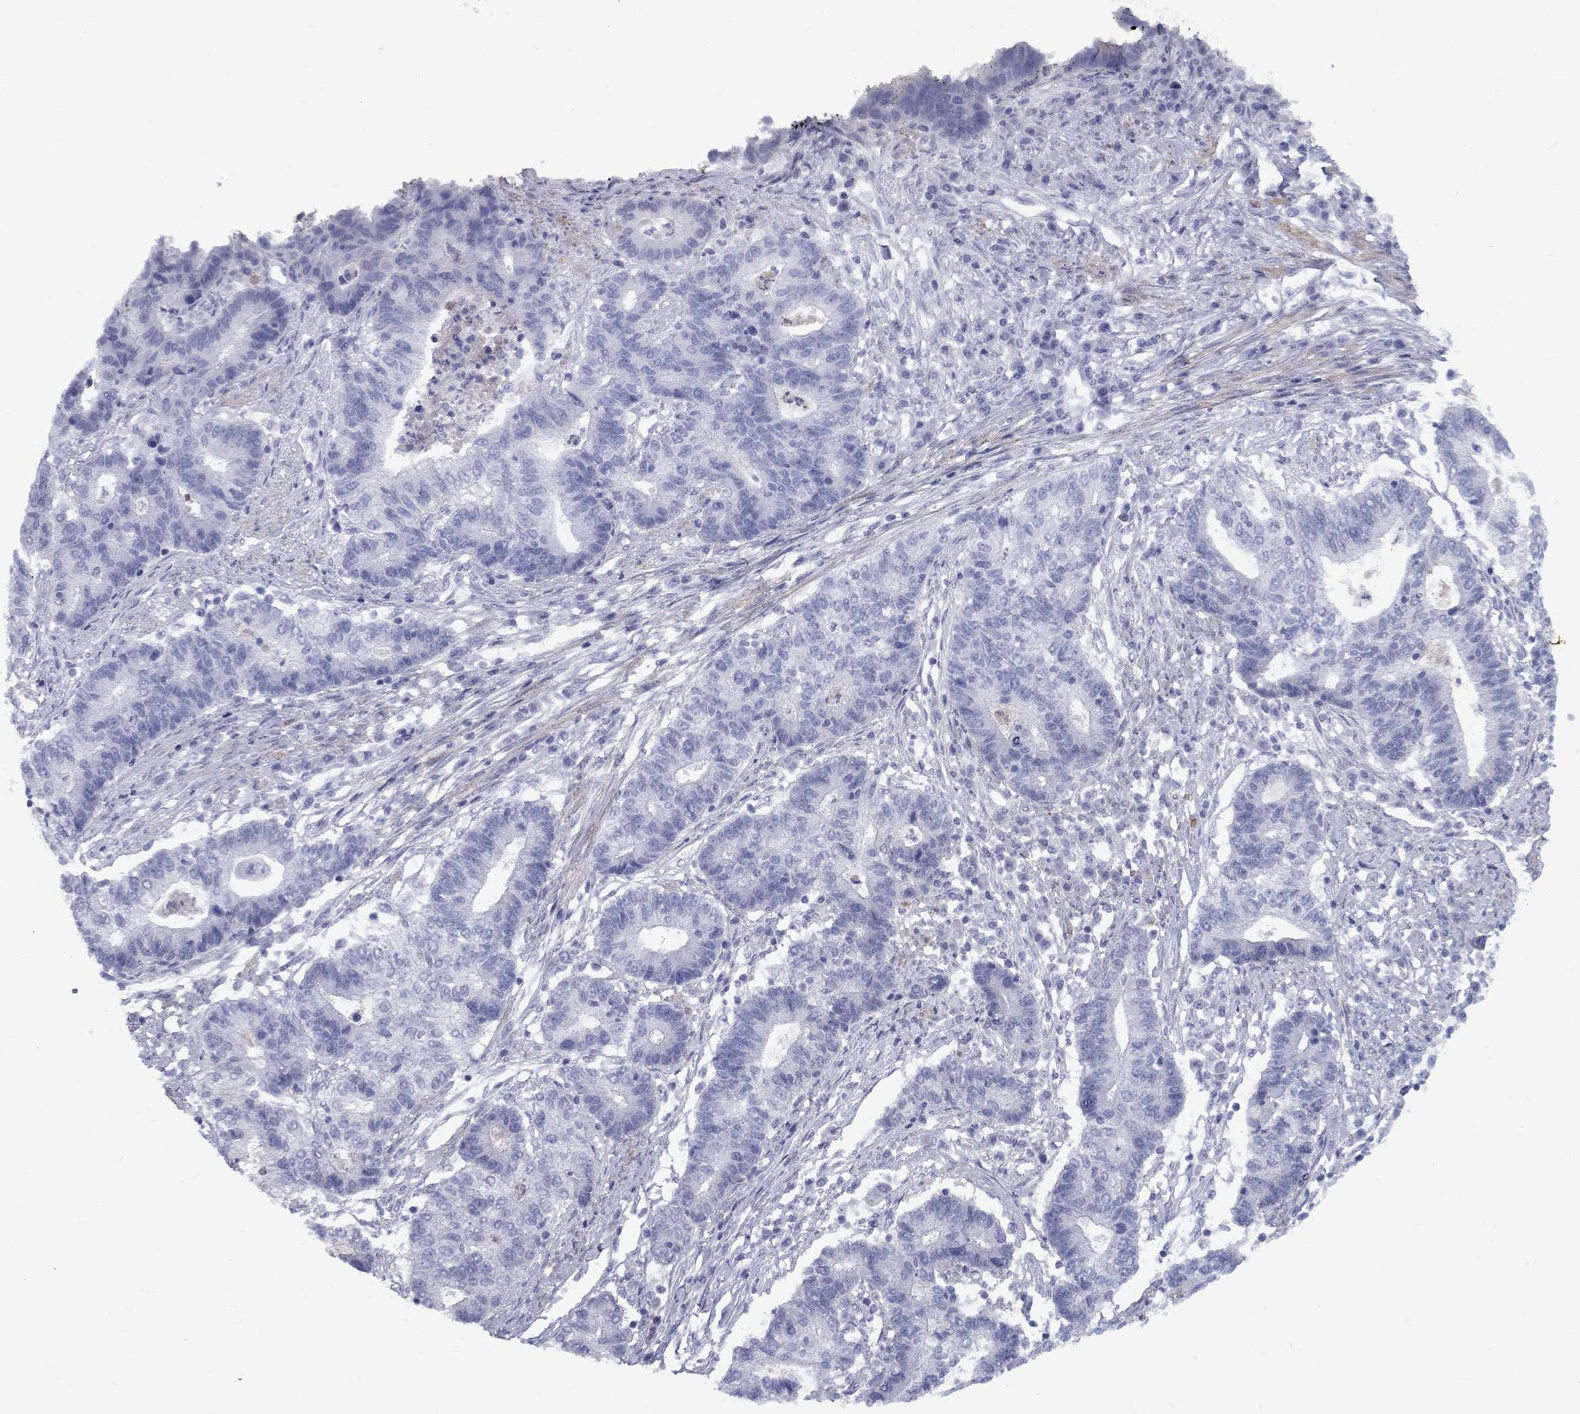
{"staining": {"intensity": "negative", "quantity": "none", "location": "none"}, "tissue": "endometrial cancer", "cell_type": "Tumor cells", "image_type": "cancer", "snomed": [{"axis": "morphology", "description": "Adenocarcinoma, NOS"}, {"axis": "topography", "description": "Uterus"}, {"axis": "topography", "description": "Endometrium"}], "caption": "A high-resolution photomicrograph shows immunohistochemistry (IHC) staining of endometrial cancer (adenocarcinoma), which exhibits no significant positivity in tumor cells.", "gene": "EPDR1", "patient": {"sex": "female", "age": 54}}